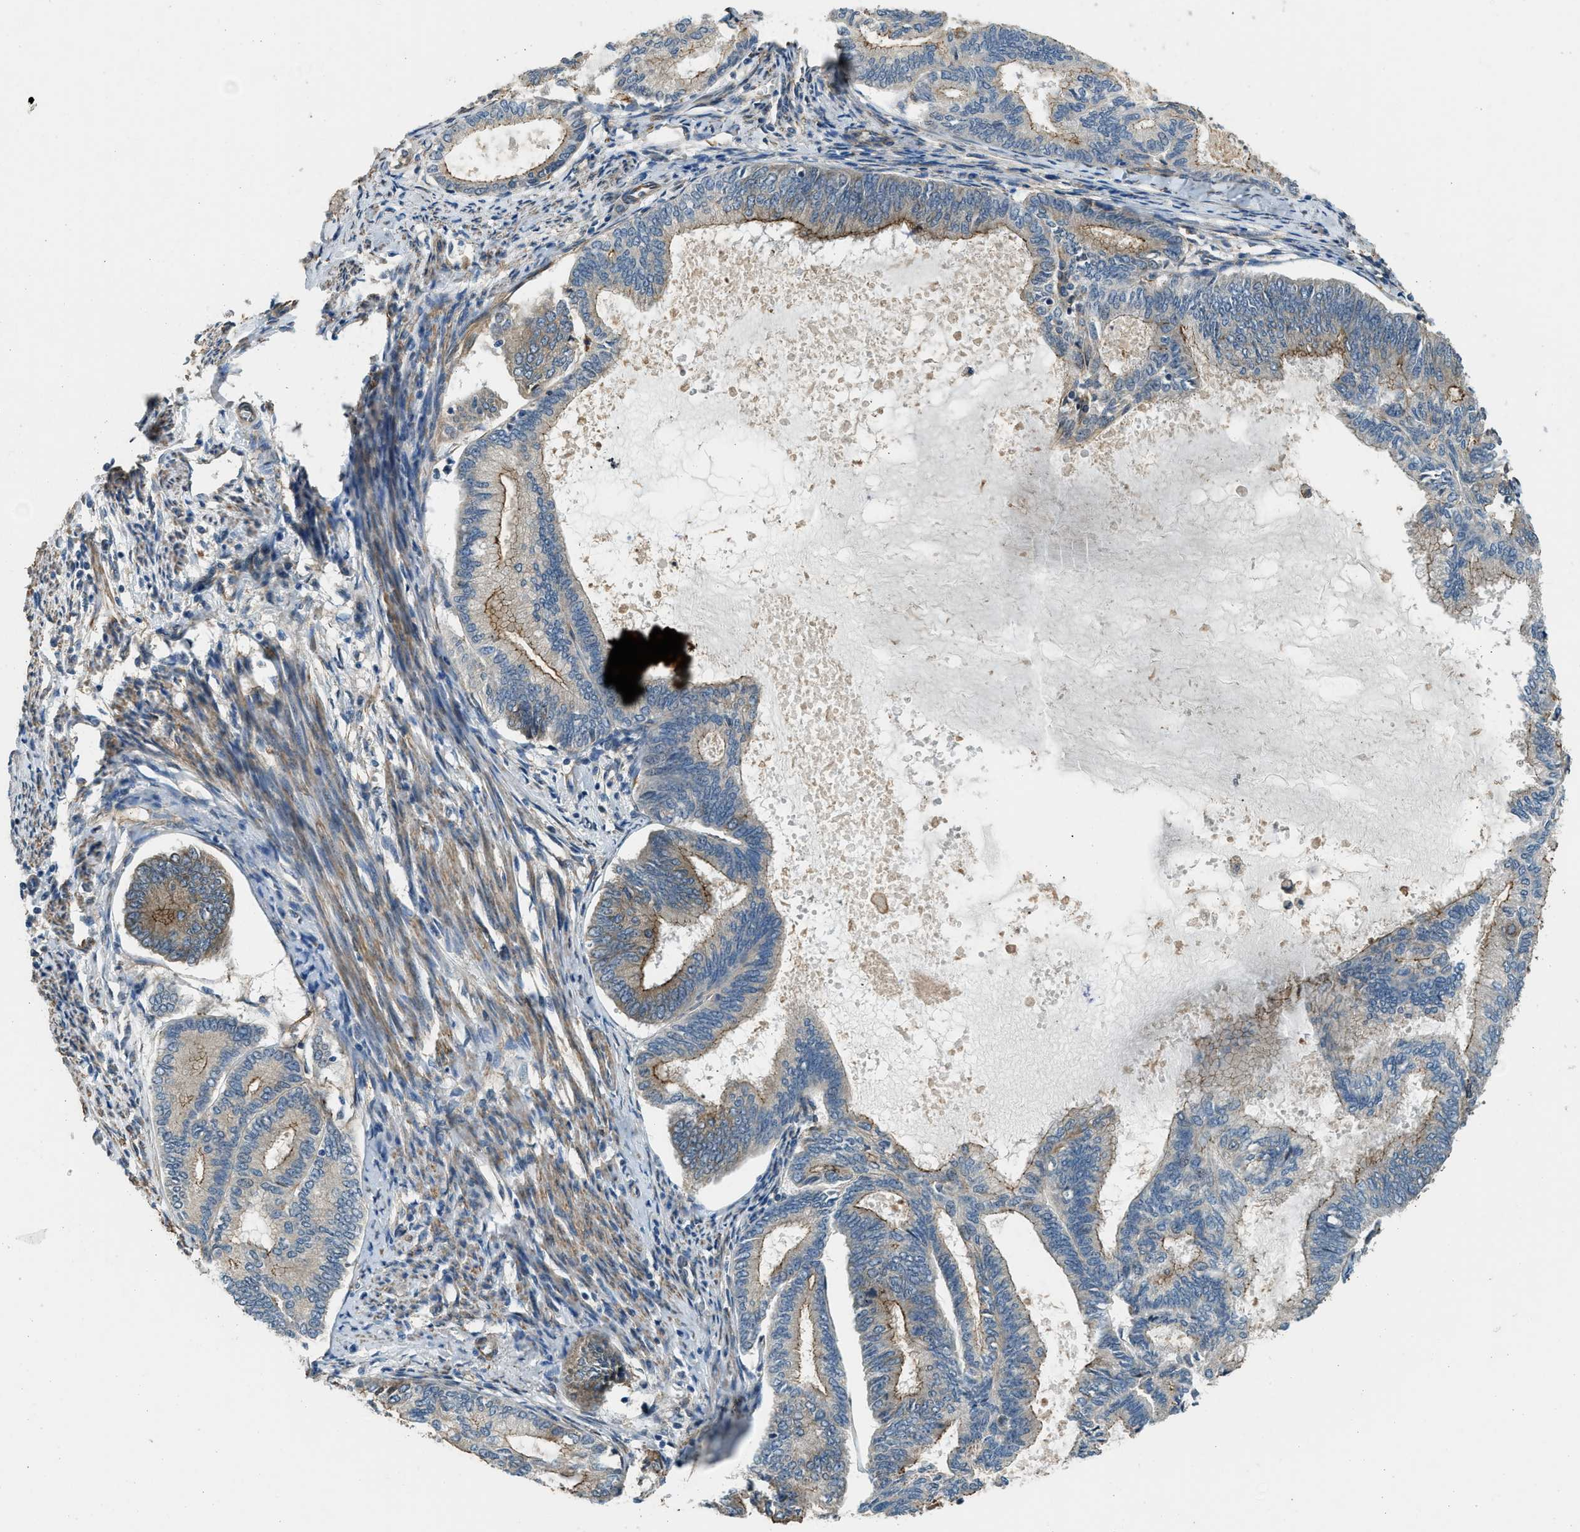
{"staining": {"intensity": "moderate", "quantity": "25%-75%", "location": "cytoplasmic/membranous"}, "tissue": "endometrial cancer", "cell_type": "Tumor cells", "image_type": "cancer", "snomed": [{"axis": "morphology", "description": "Adenocarcinoma, NOS"}, {"axis": "topography", "description": "Endometrium"}], "caption": "Protein staining of adenocarcinoma (endometrial) tissue shows moderate cytoplasmic/membranous expression in approximately 25%-75% of tumor cells. The staining is performed using DAB brown chromogen to label protein expression. The nuclei are counter-stained blue using hematoxylin.", "gene": "CGN", "patient": {"sex": "female", "age": 86}}